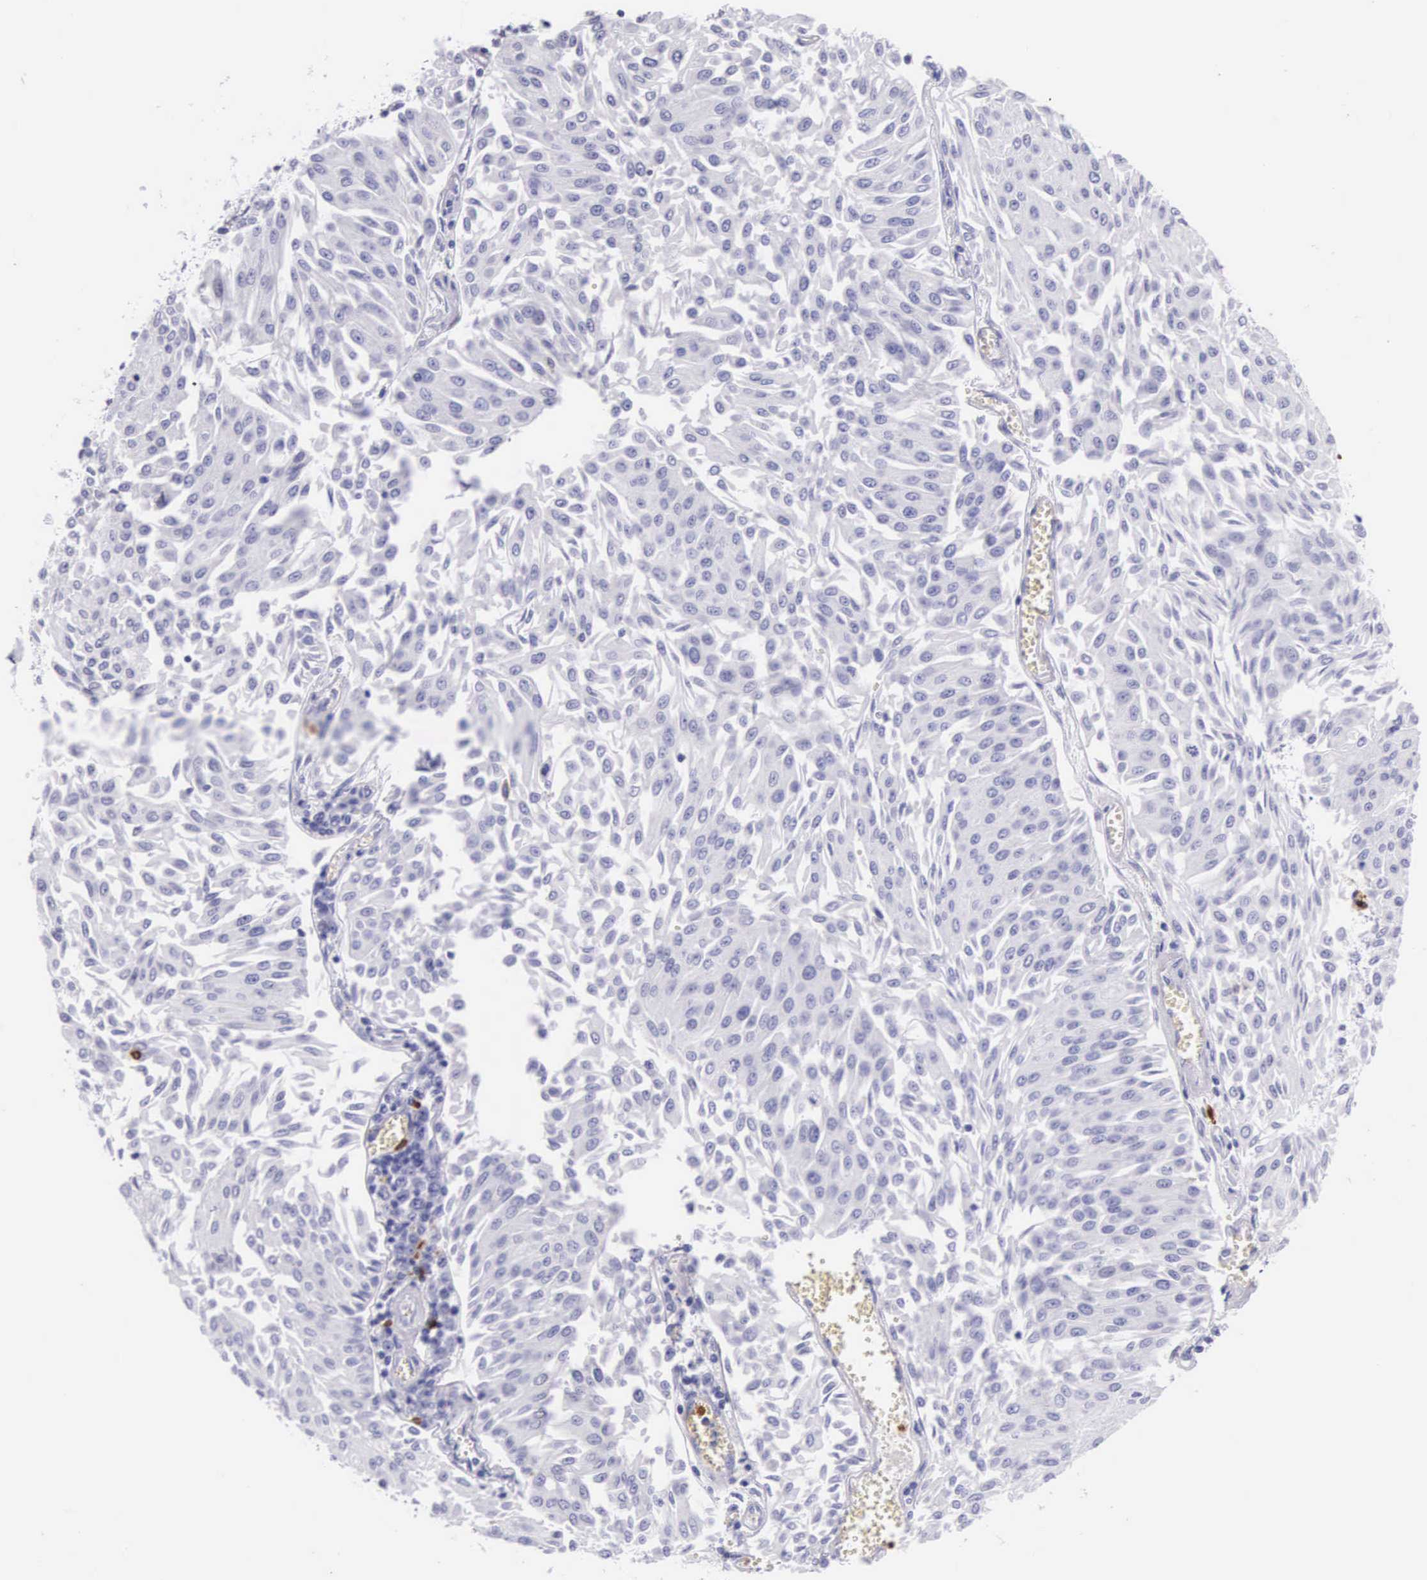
{"staining": {"intensity": "negative", "quantity": "none", "location": "none"}, "tissue": "urothelial cancer", "cell_type": "Tumor cells", "image_type": "cancer", "snomed": [{"axis": "morphology", "description": "Urothelial carcinoma, Low grade"}, {"axis": "topography", "description": "Urinary bladder"}], "caption": "Immunohistochemistry of low-grade urothelial carcinoma demonstrates no expression in tumor cells.", "gene": "FCN1", "patient": {"sex": "male", "age": 86}}